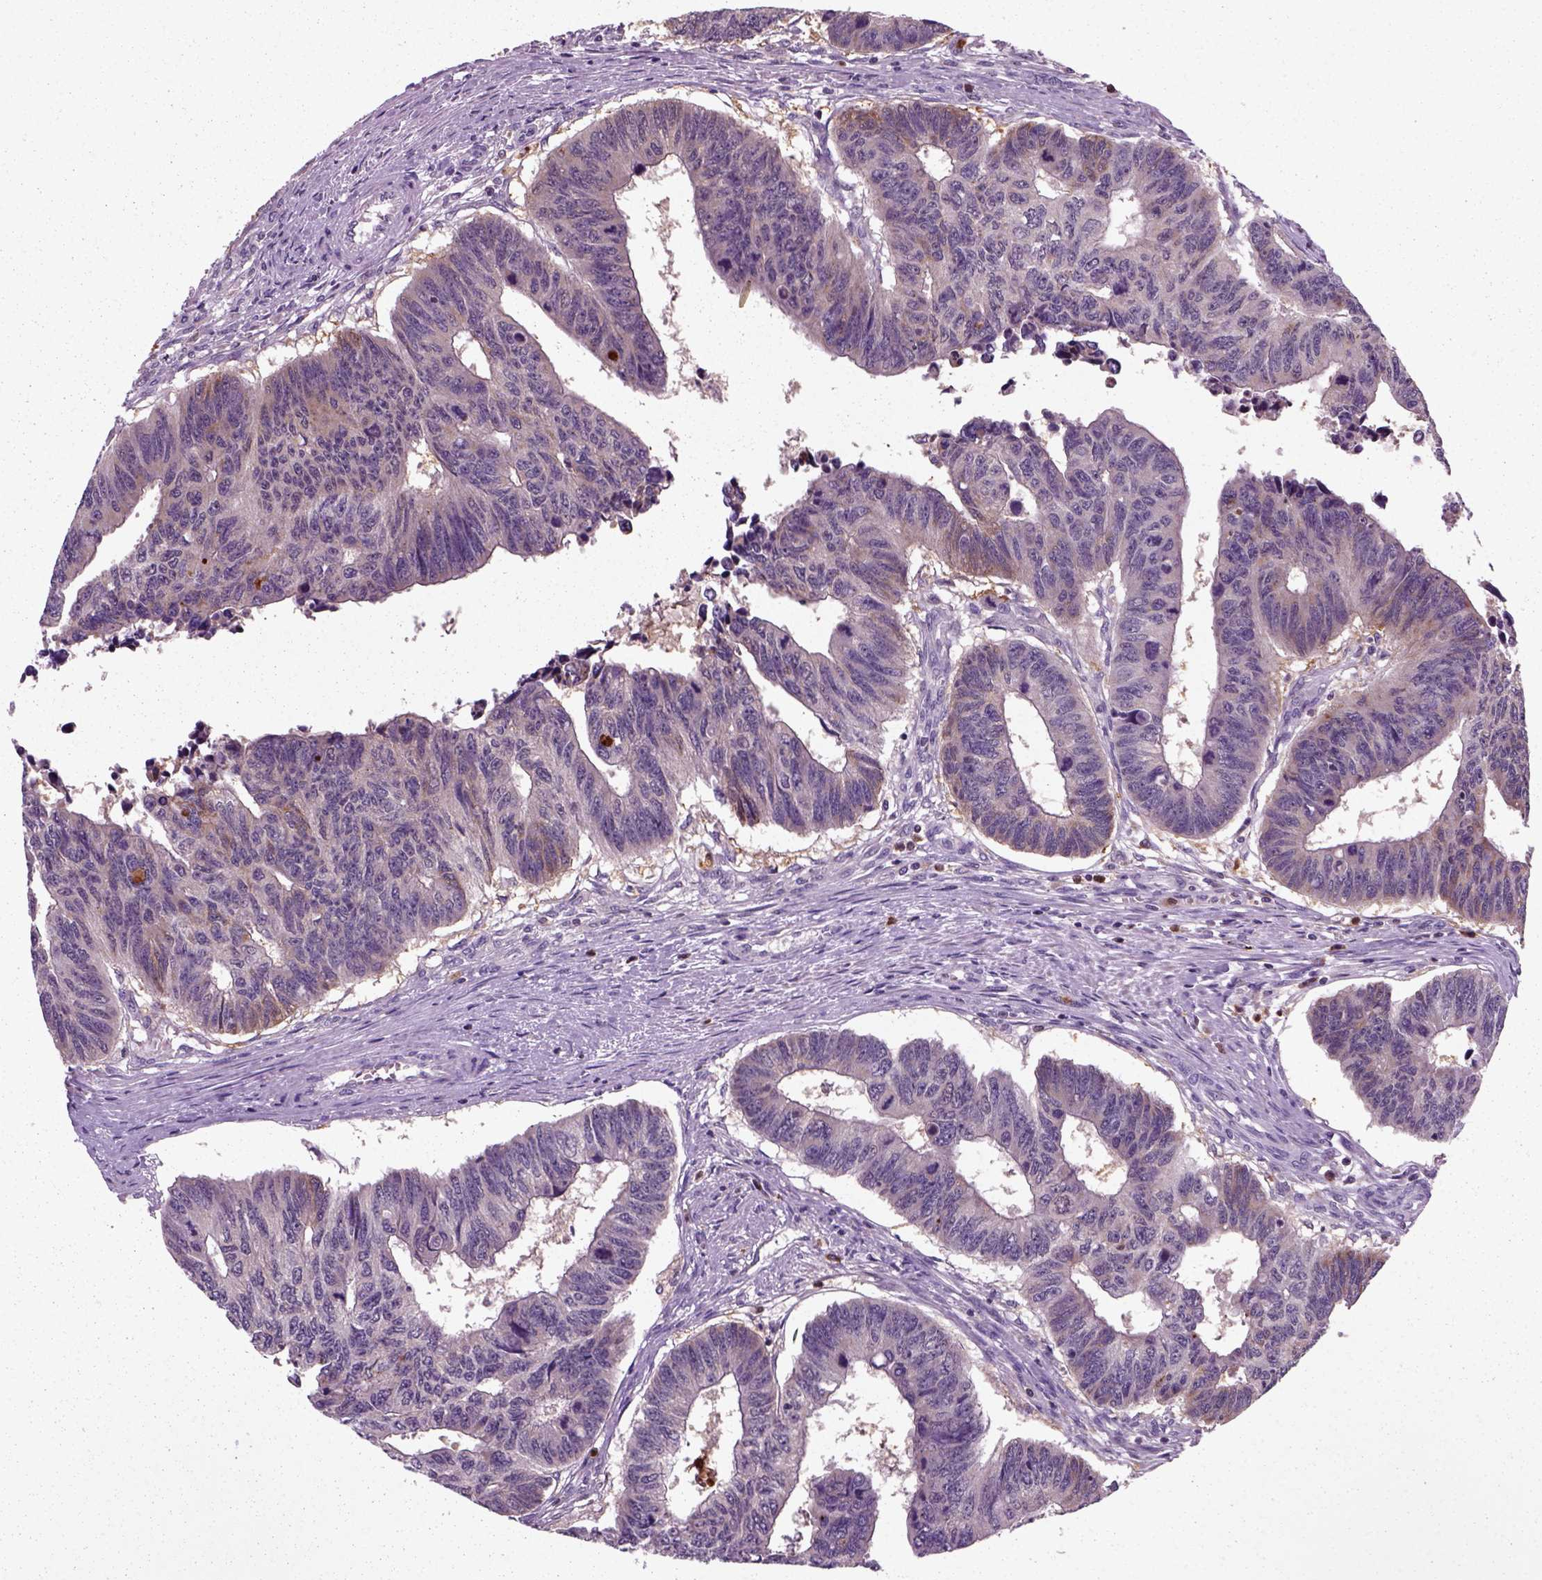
{"staining": {"intensity": "moderate", "quantity": "<25%", "location": "cytoplasmic/membranous"}, "tissue": "colorectal cancer", "cell_type": "Tumor cells", "image_type": "cancer", "snomed": [{"axis": "morphology", "description": "Adenocarcinoma, NOS"}, {"axis": "topography", "description": "Rectum"}], "caption": "Immunohistochemistry (IHC) (DAB) staining of human colorectal adenocarcinoma displays moderate cytoplasmic/membranous protein positivity in approximately <25% of tumor cells. (DAB (3,3'-diaminobenzidine) = brown stain, brightfield microscopy at high magnification).", "gene": "NUDT16L1", "patient": {"sex": "female", "age": 85}}